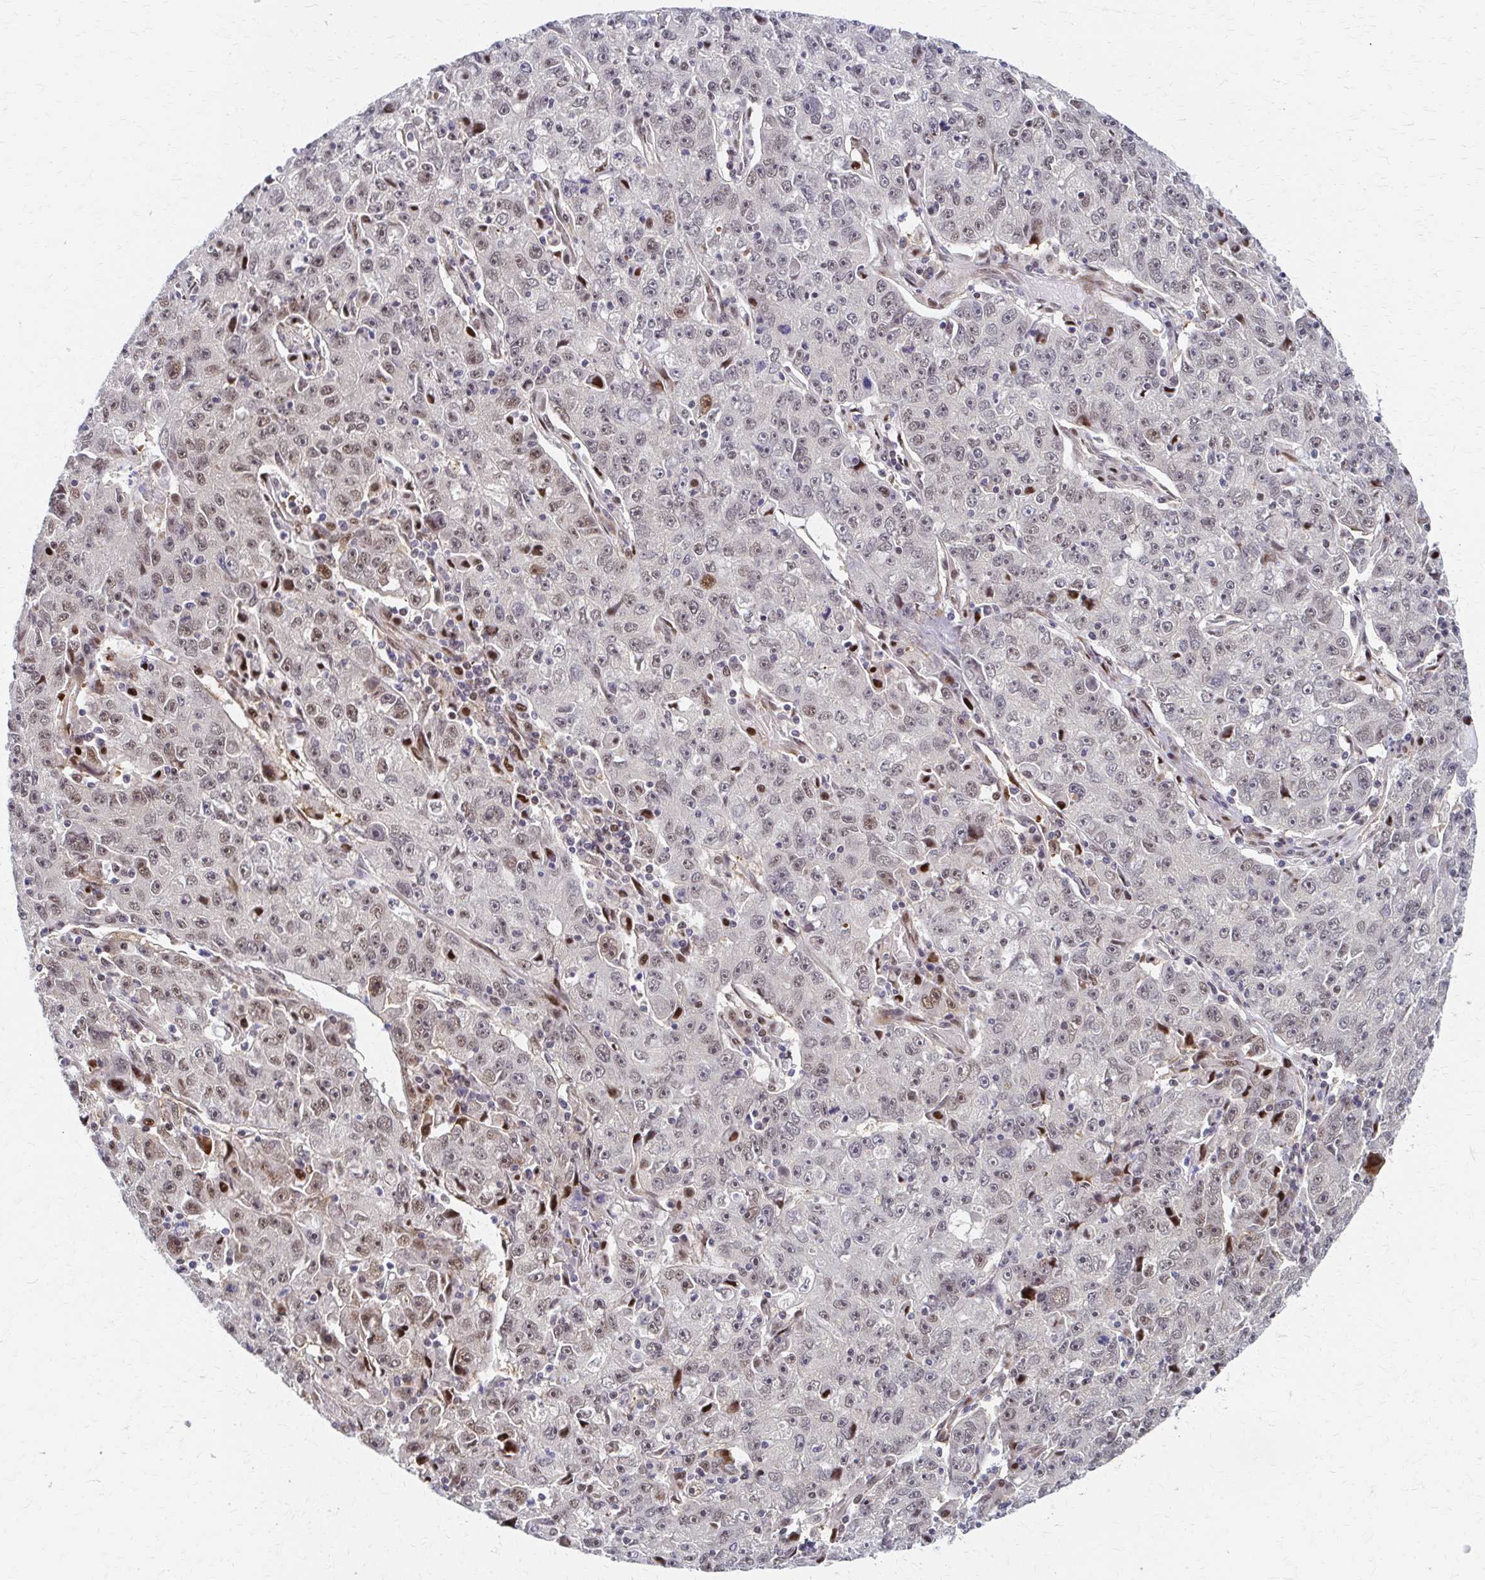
{"staining": {"intensity": "weak", "quantity": ">75%", "location": "nuclear"}, "tissue": "lung cancer", "cell_type": "Tumor cells", "image_type": "cancer", "snomed": [{"axis": "morphology", "description": "Normal morphology"}, {"axis": "morphology", "description": "Adenocarcinoma, NOS"}, {"axis": "topography", "description": "Lymph node"}, {"axis": "topography", "description": "Lung"}], "caption": "Weak nuclear staining is seen in approximately >75% of tumor cells in lung cancer (adenocarcinoma).", "gene": "PSMD7", "patient": {"sex": "female", "age": 57}}